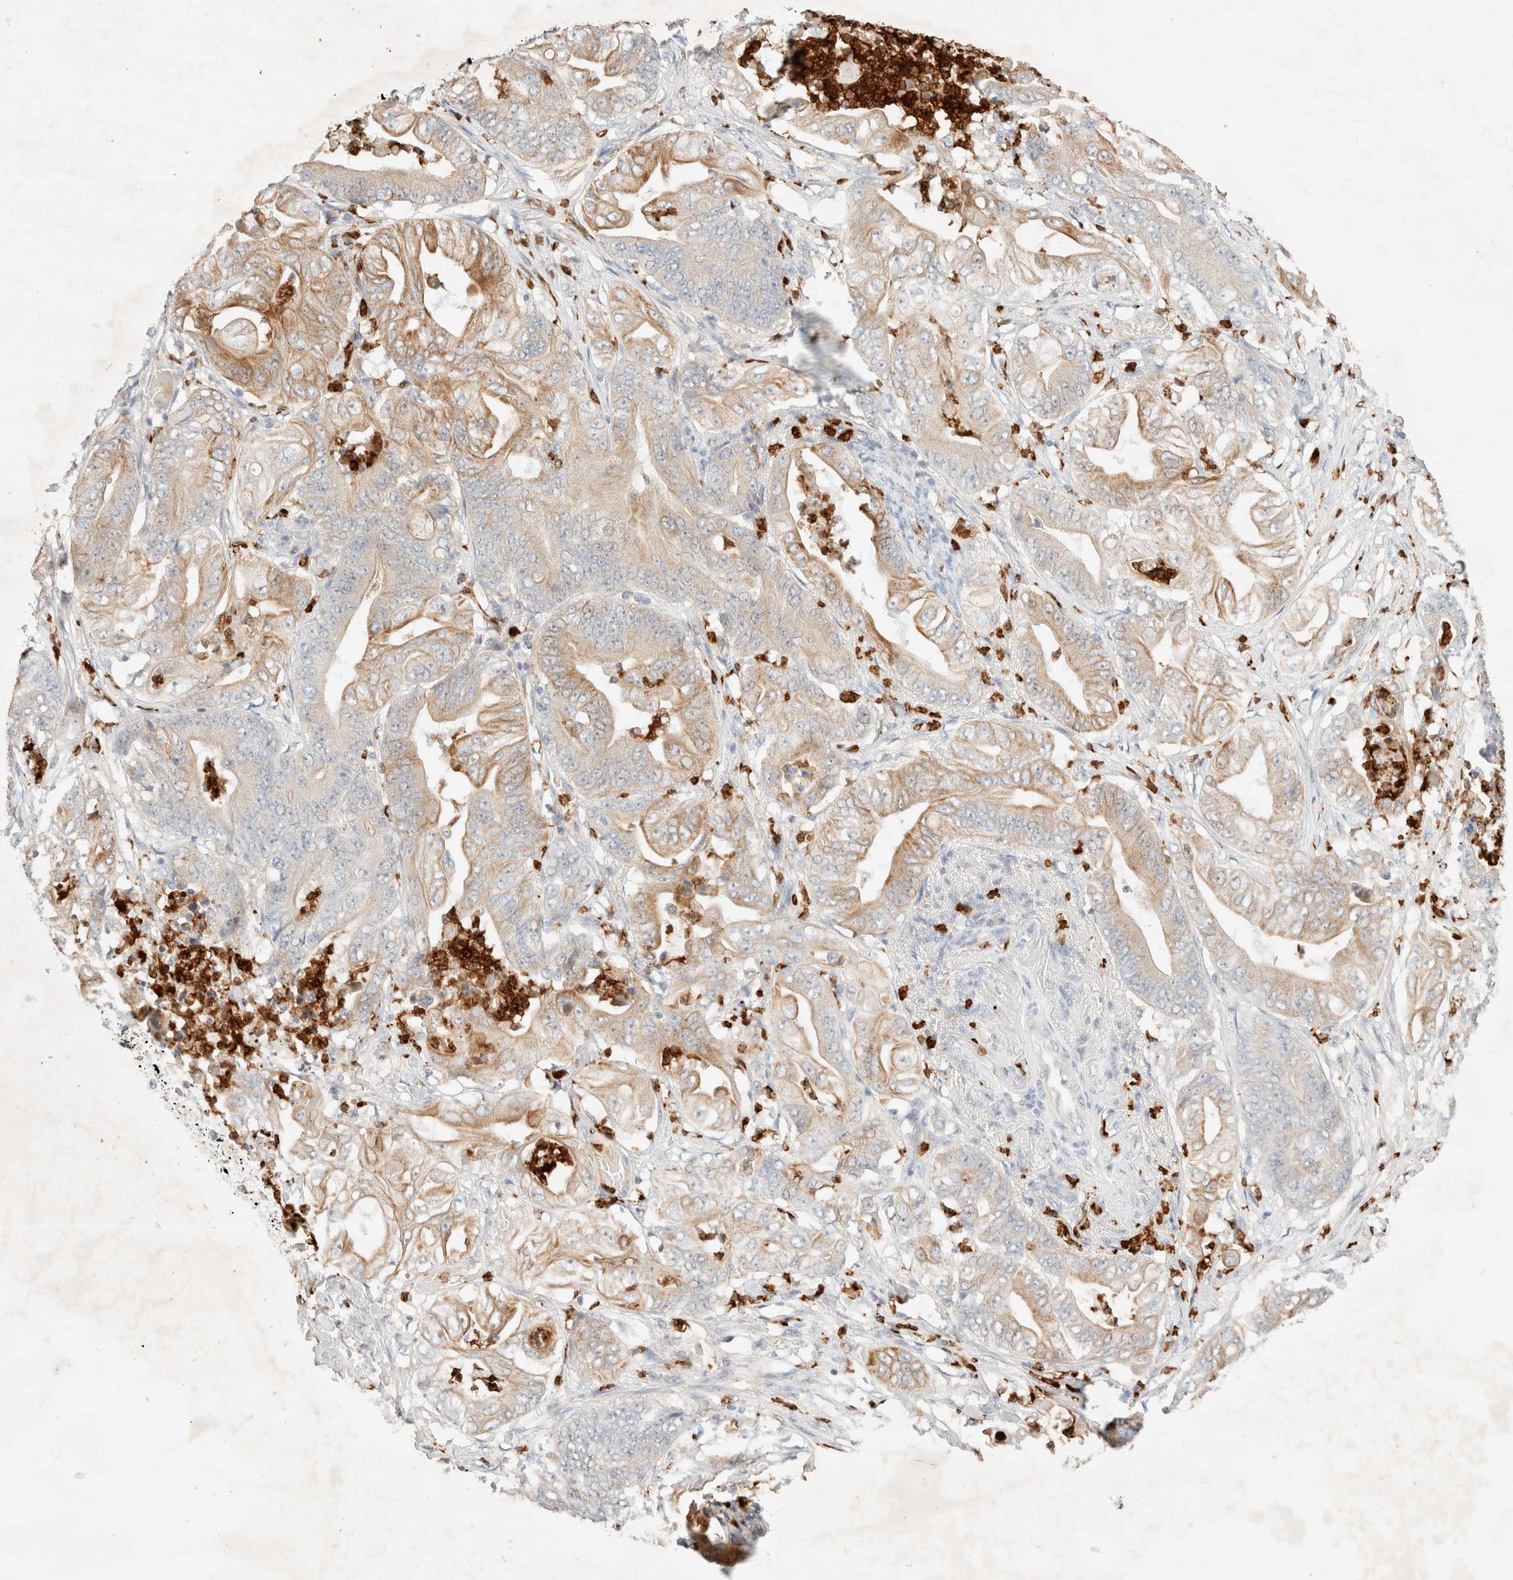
{"staining": {"intensity": "moderate", "quantity": ">75%", "location": "cytoplasmic/membranous"}, "tissue": "stomach cancer", "cell_type": "Tumor cells", "image_type": "cancer", "snomed": [{"axis": "morphology", "description": "Adenocarcinoma, NOS"}, {"axis": "topography", "description": "Stomach"}], "caption": "A histopathology image of stomach adenocarcinoma stained for a protein demonstrates moderate cytoplasmic/membranous brown staining in tumor cells. (DAB = brown stain, brightfield microscopy at high magnification).", "gene": "SGSM2", "patient": {"sex": "female", "age": 73}}